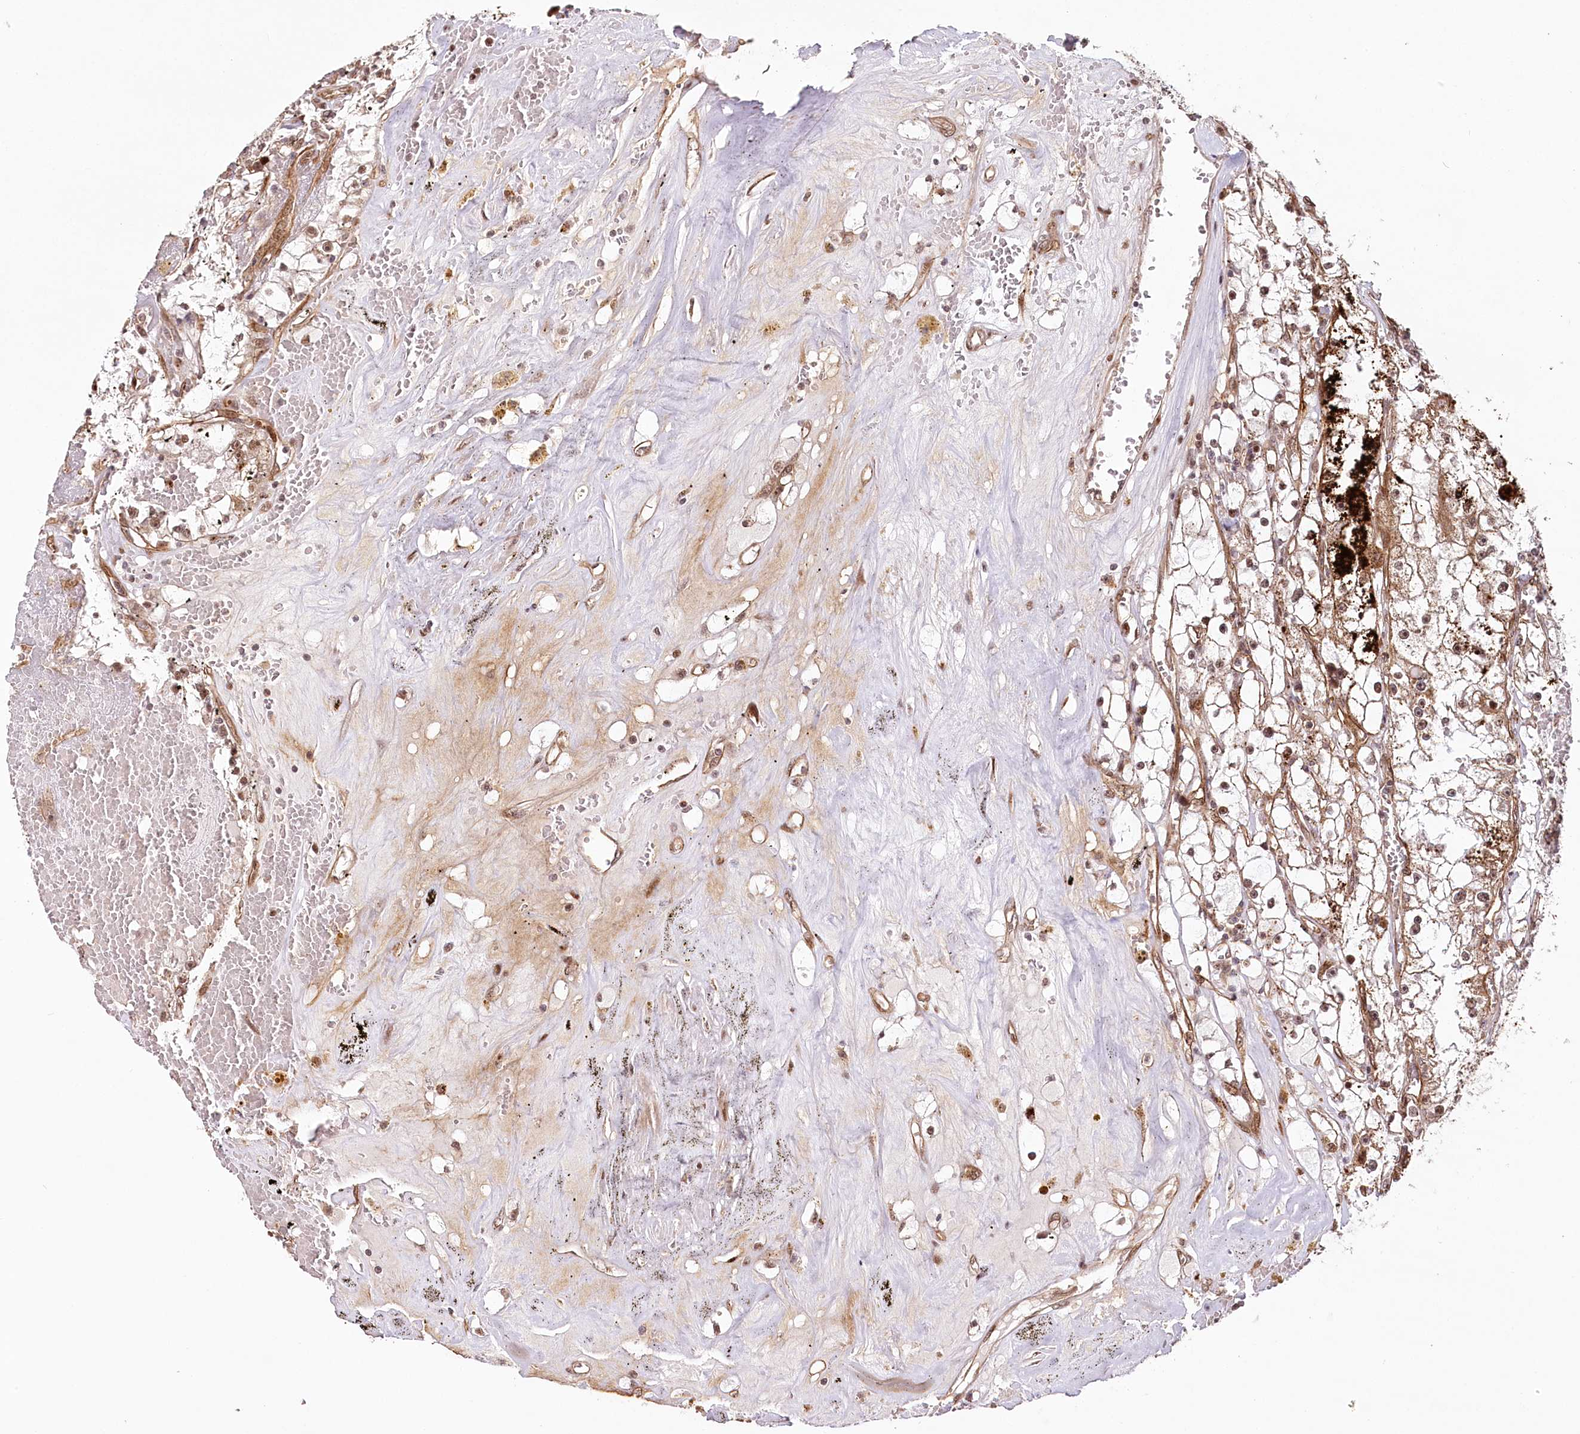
{"staining": {"intensity": "strong", "quantity": "<25%", "location": "cytoplasmic/membranous"}, "tissue": "renal cancer", "cell_type": "Tumor cells", "image_type": "cancer", "snomed": [{"axis": "morphology", "description": "Adenocarcinoma, NOS"}, {"axis": "topography", "description": "Kidney"}], "caption": "Human renal cancer (adenocarcinoma) stained for a protein (brown) displays strong cytoplasmic/membranous positive staining in about <25% of tumor cells.", "gene": "COPG1", "patient": {"sex": "male", "age": 56}}